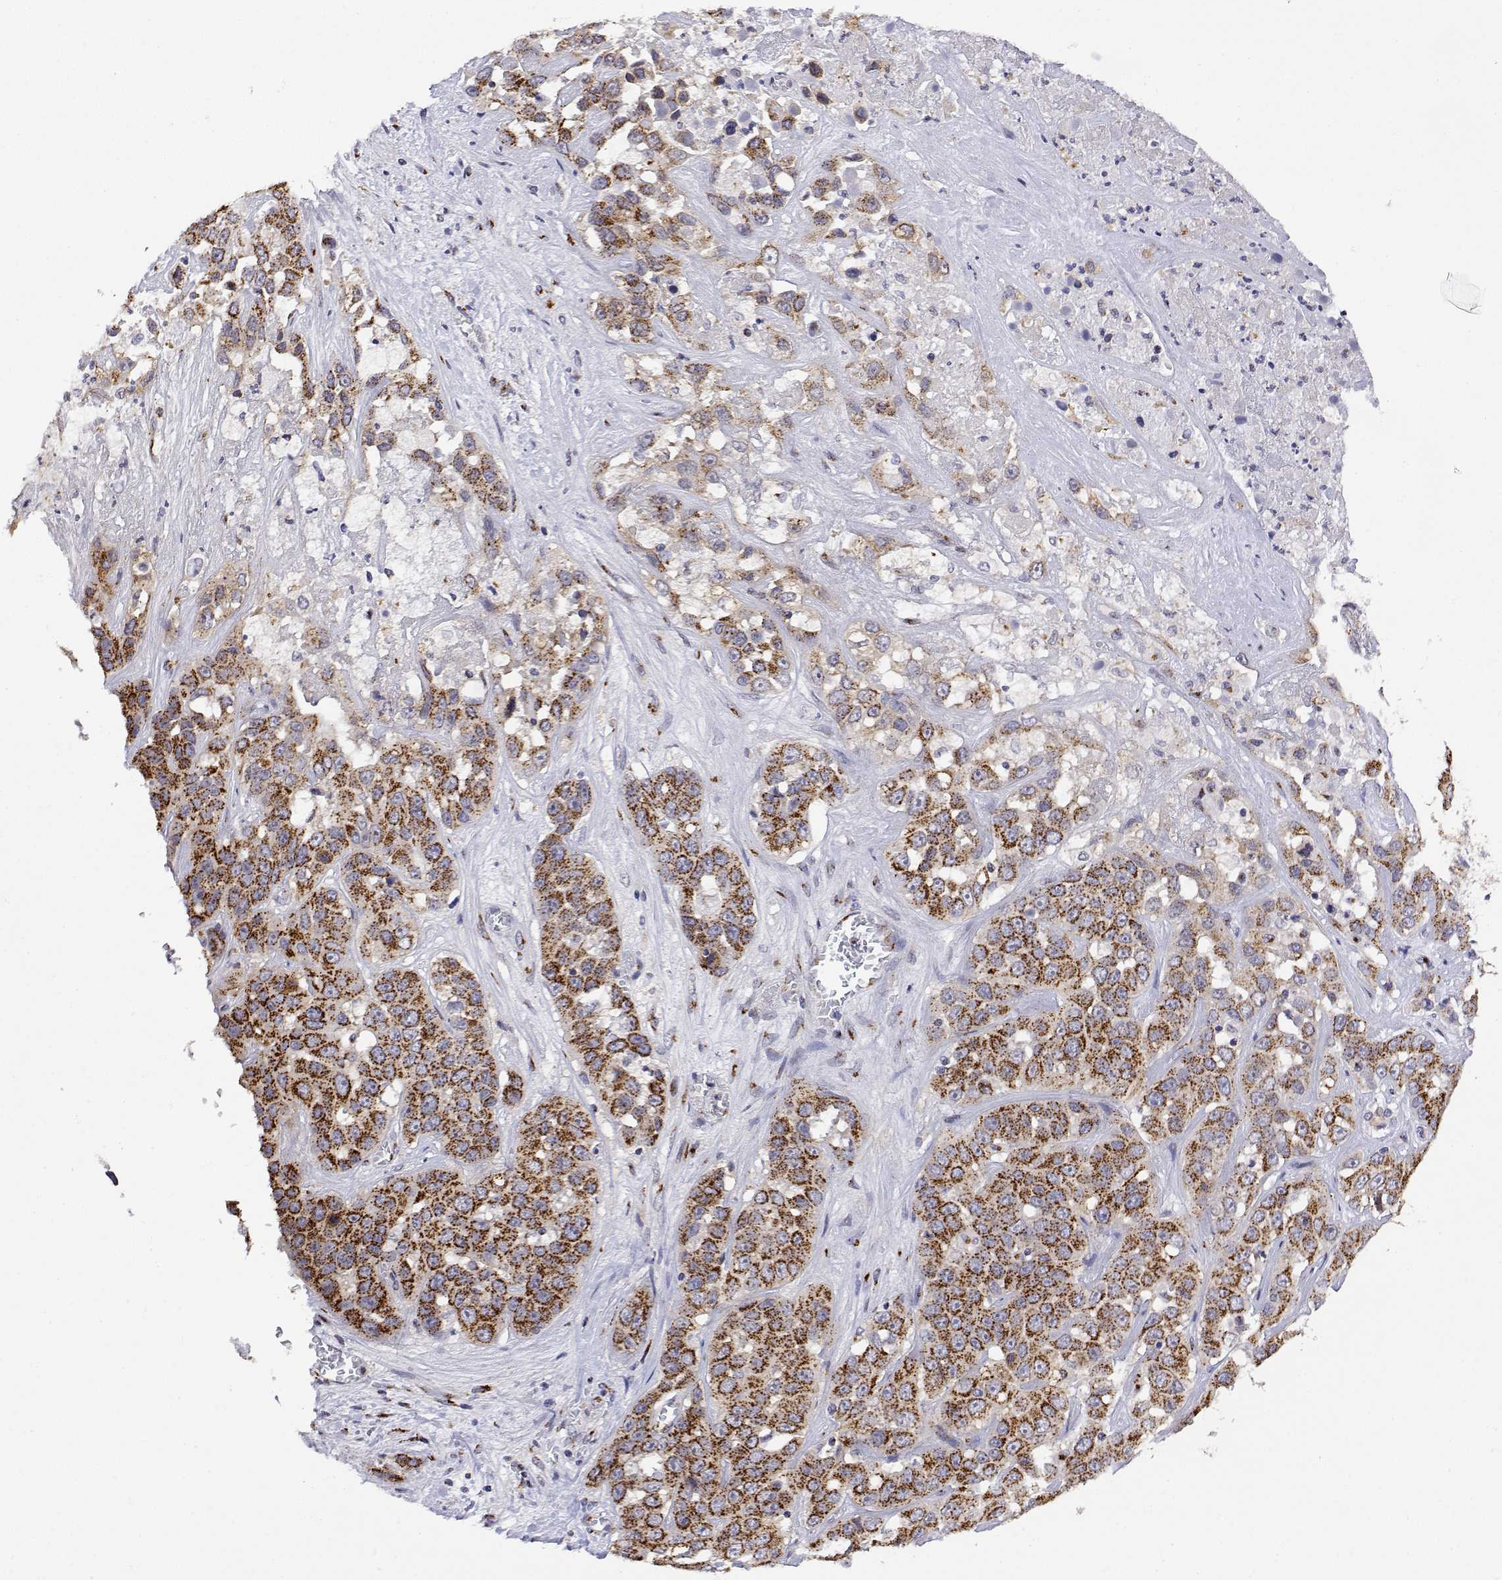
{"staining": {"intensity": "strong", "quantity": ">75%", "location": "cytoplasmic/membranous"}, "tissue": "liver cancer", "cell_type": "Tumor cells", "image_type": "cancer", "snomed": [{"axis": "morphology", "description": "Cholangiocarcinoma"}, {"axis": "topography", "description": "Liver"}], "caption": "Protein expression by immunohistochemistry (IHC) shows strong cytoplasmic/membranous staining in approximately >75% of tumor cells in liver cancer. The staining was performed using DAB, with brown indicating positive protein expression. Nuclei are stained blue with hematoxylin.", "gene": "YIPF3", "patient": {"sex": "female", "age": 52}}